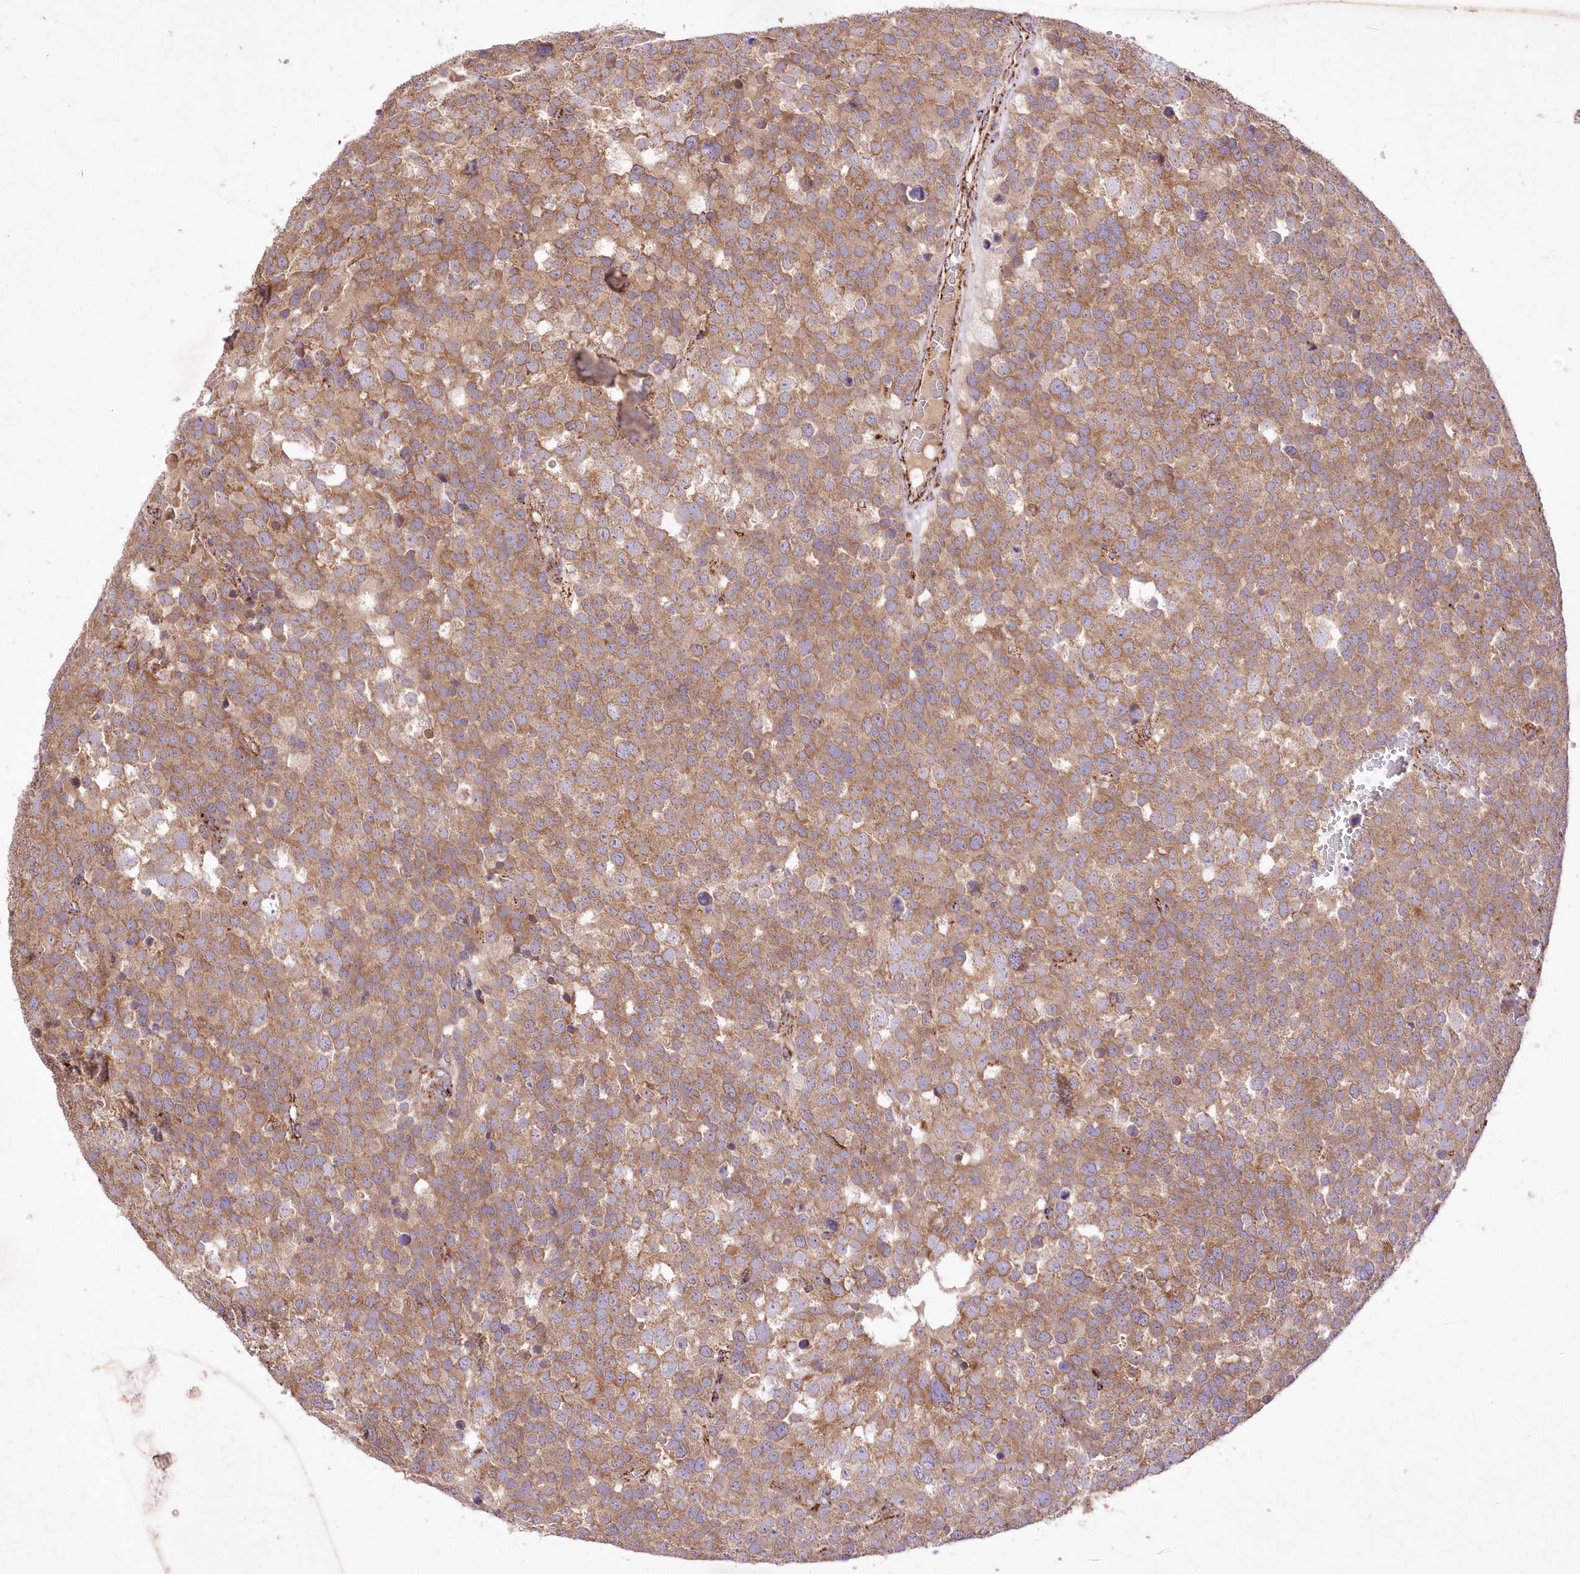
{"staining": {"intensity": "moderate", "quantity": ">75%", "location": "cytoplasmic/membranous"}, "tissue": "testis cancer", "cell_type": "Tumor cells", "image_type": "cancer", "snomed": [{"axis": "morphology", "description": "Seminoma, NOS"}, {"axis": "topography", "description": "Testis"}], "caption": "This is a micrograph of IHC staining of testis seminoma, which shows moderate positivity in the cytoplasmic/membranous of tumor cells.", "gene": "ASNSD1", "patient": {"sex": "male", "age": 71}}